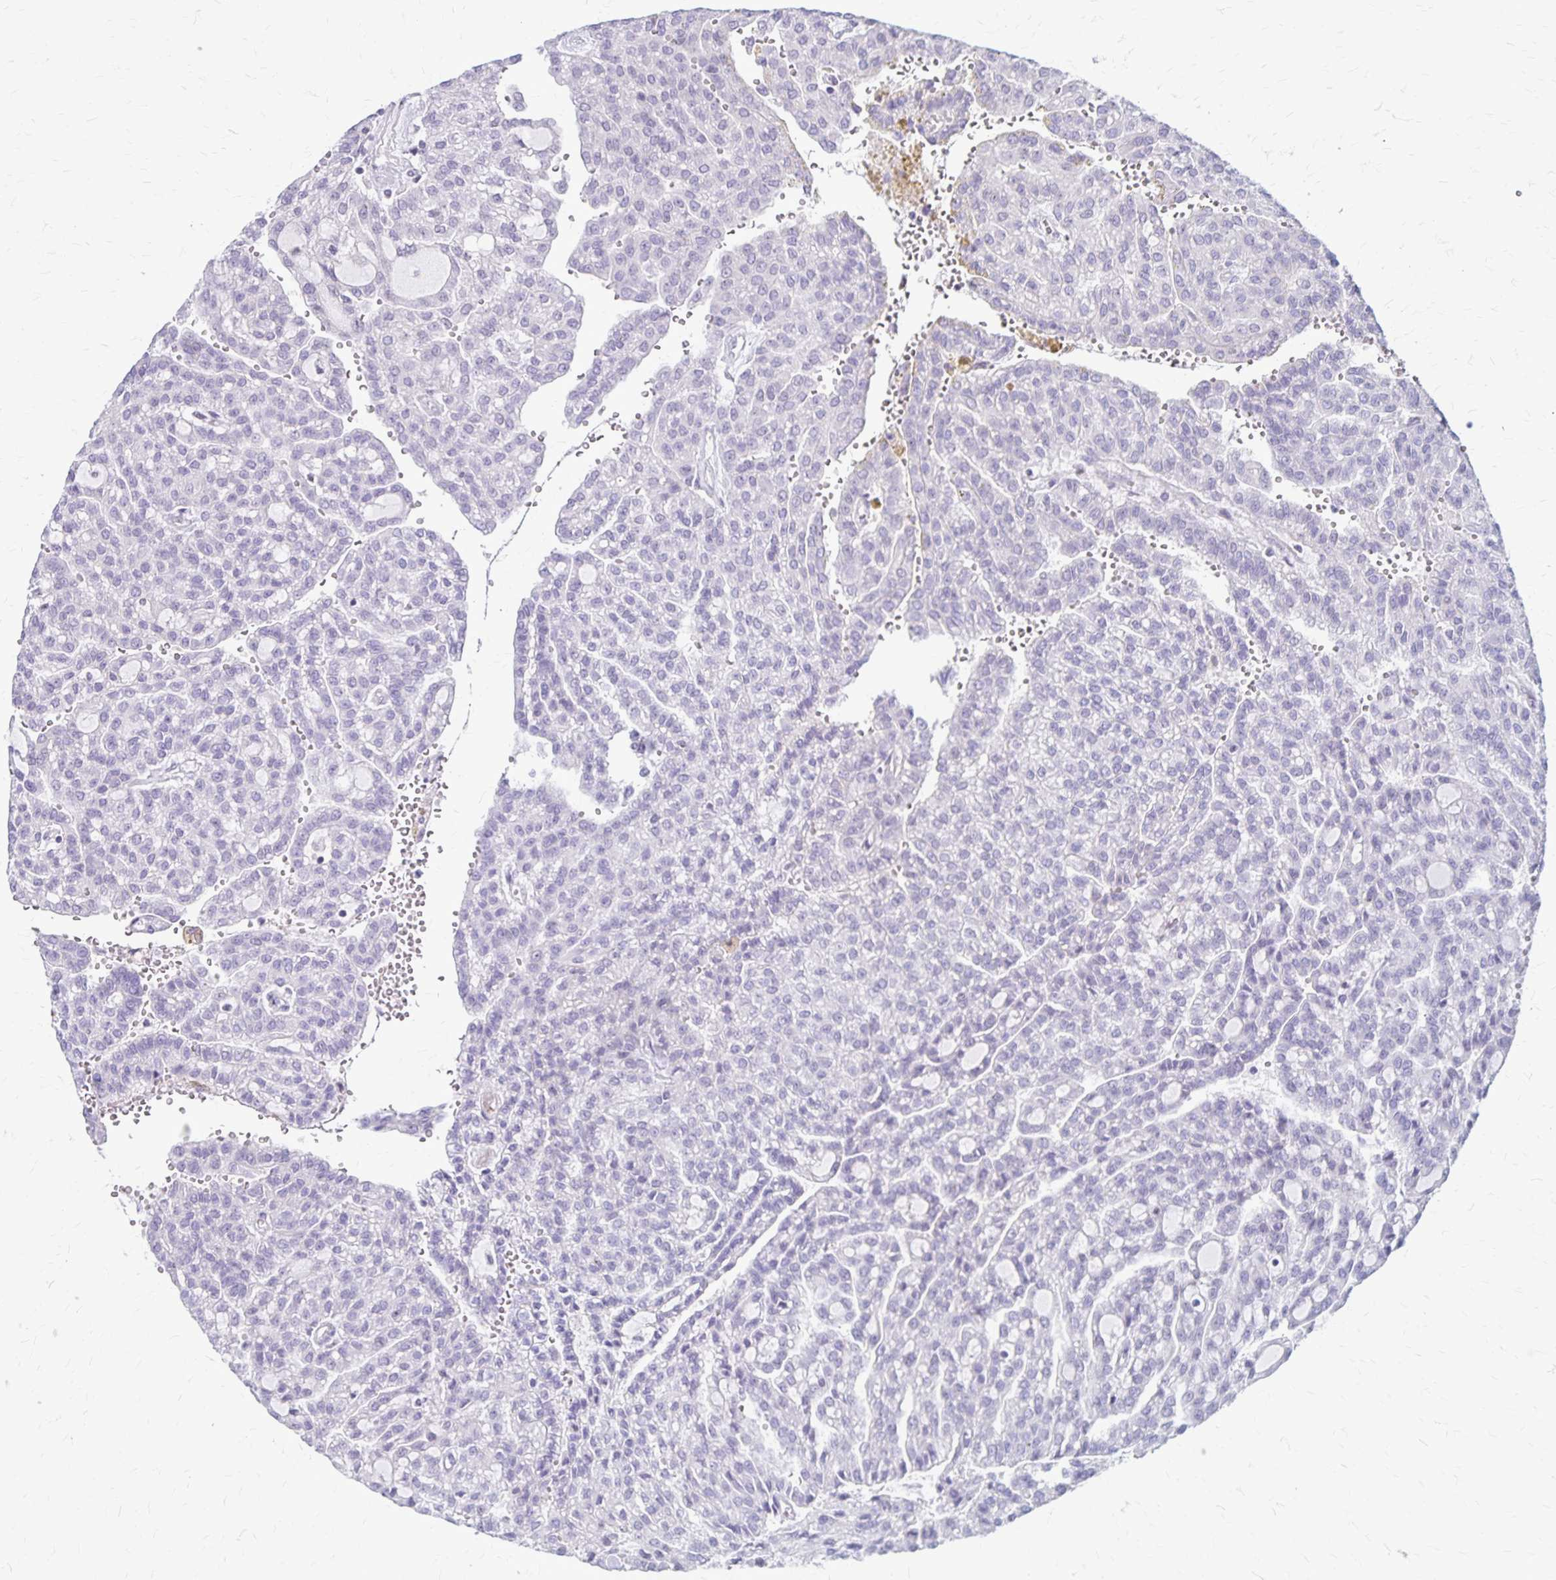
{"staining": {"intensity": "negative", "quantity": "none", "location": "none"}, "tissue": "renal cancer", "cell_type": "Tumor cells", "image_type": "cancer", "snomed": [{"axis": "morphology", "description": "Adenocarcinoma, NOS"}, {"axis": "topography", "description": "Kidney"}], "caption": "Immunohistochemistry histopathology image of neoplastic tissue: human adenocarcinoma (renal) stained with DAB demonstrates no significant protein expression in tumor cells.", "gene": "GP9", "patient": {"sex": "male", "age": 63}}